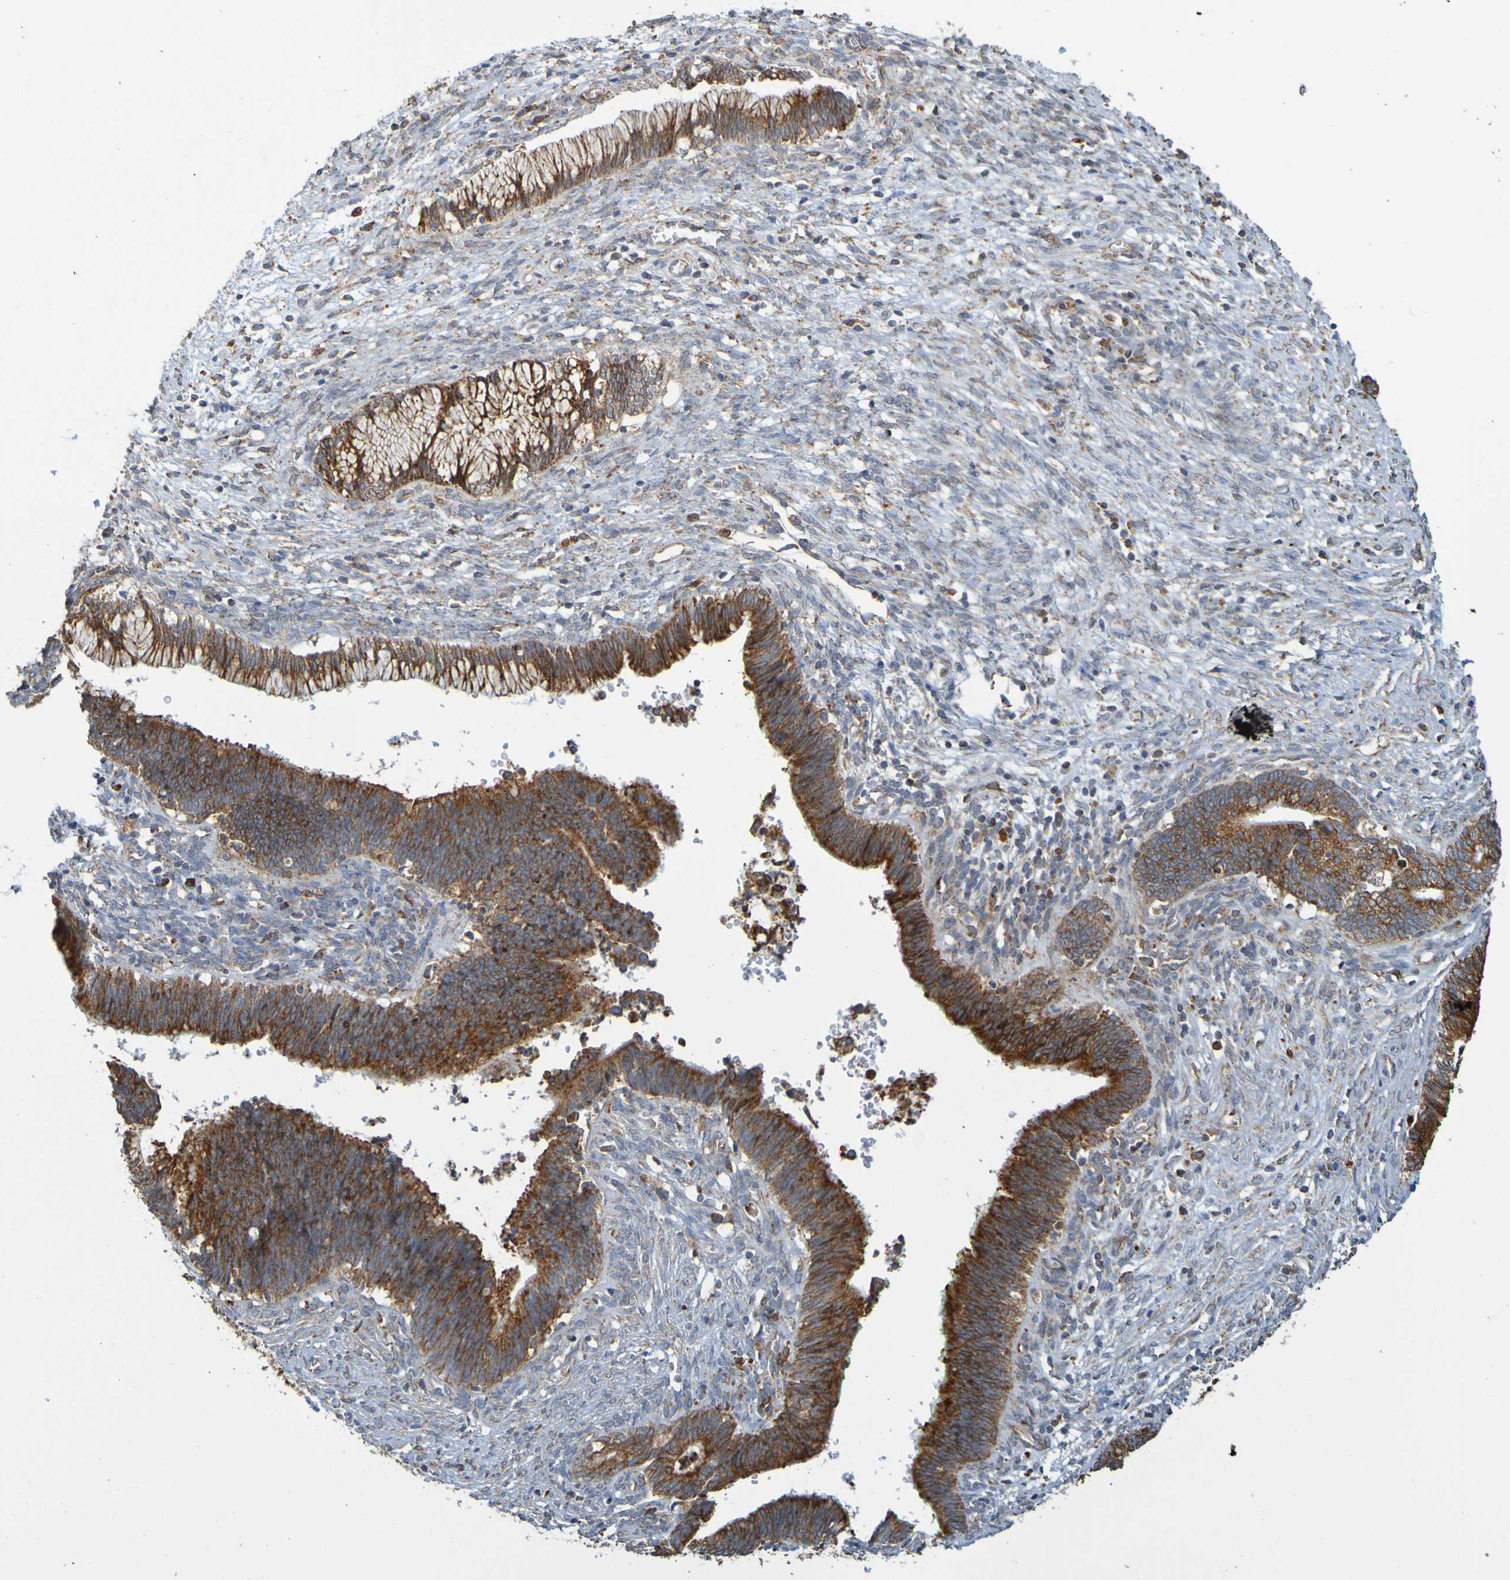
{"staining": {"intensity": "strong", "quantity": ">75%", "location": "cytoplasmic/membranous"}, "tissue": "cervical cancer", "cell_type": "Tumor cells", "image_type": "cancer", "snomed": [{"axis": "morphology", "description": "Adenocarcinoma, NOS"}, {"axis": "topography", "description": "Cervix"}], "caption": "Human adenocarcinoma (cervical) stained with a protein marker reveals strong staining in tumor cells.", "gene": "PDIA3", "patient": {"sex": "female", "age": 44}}